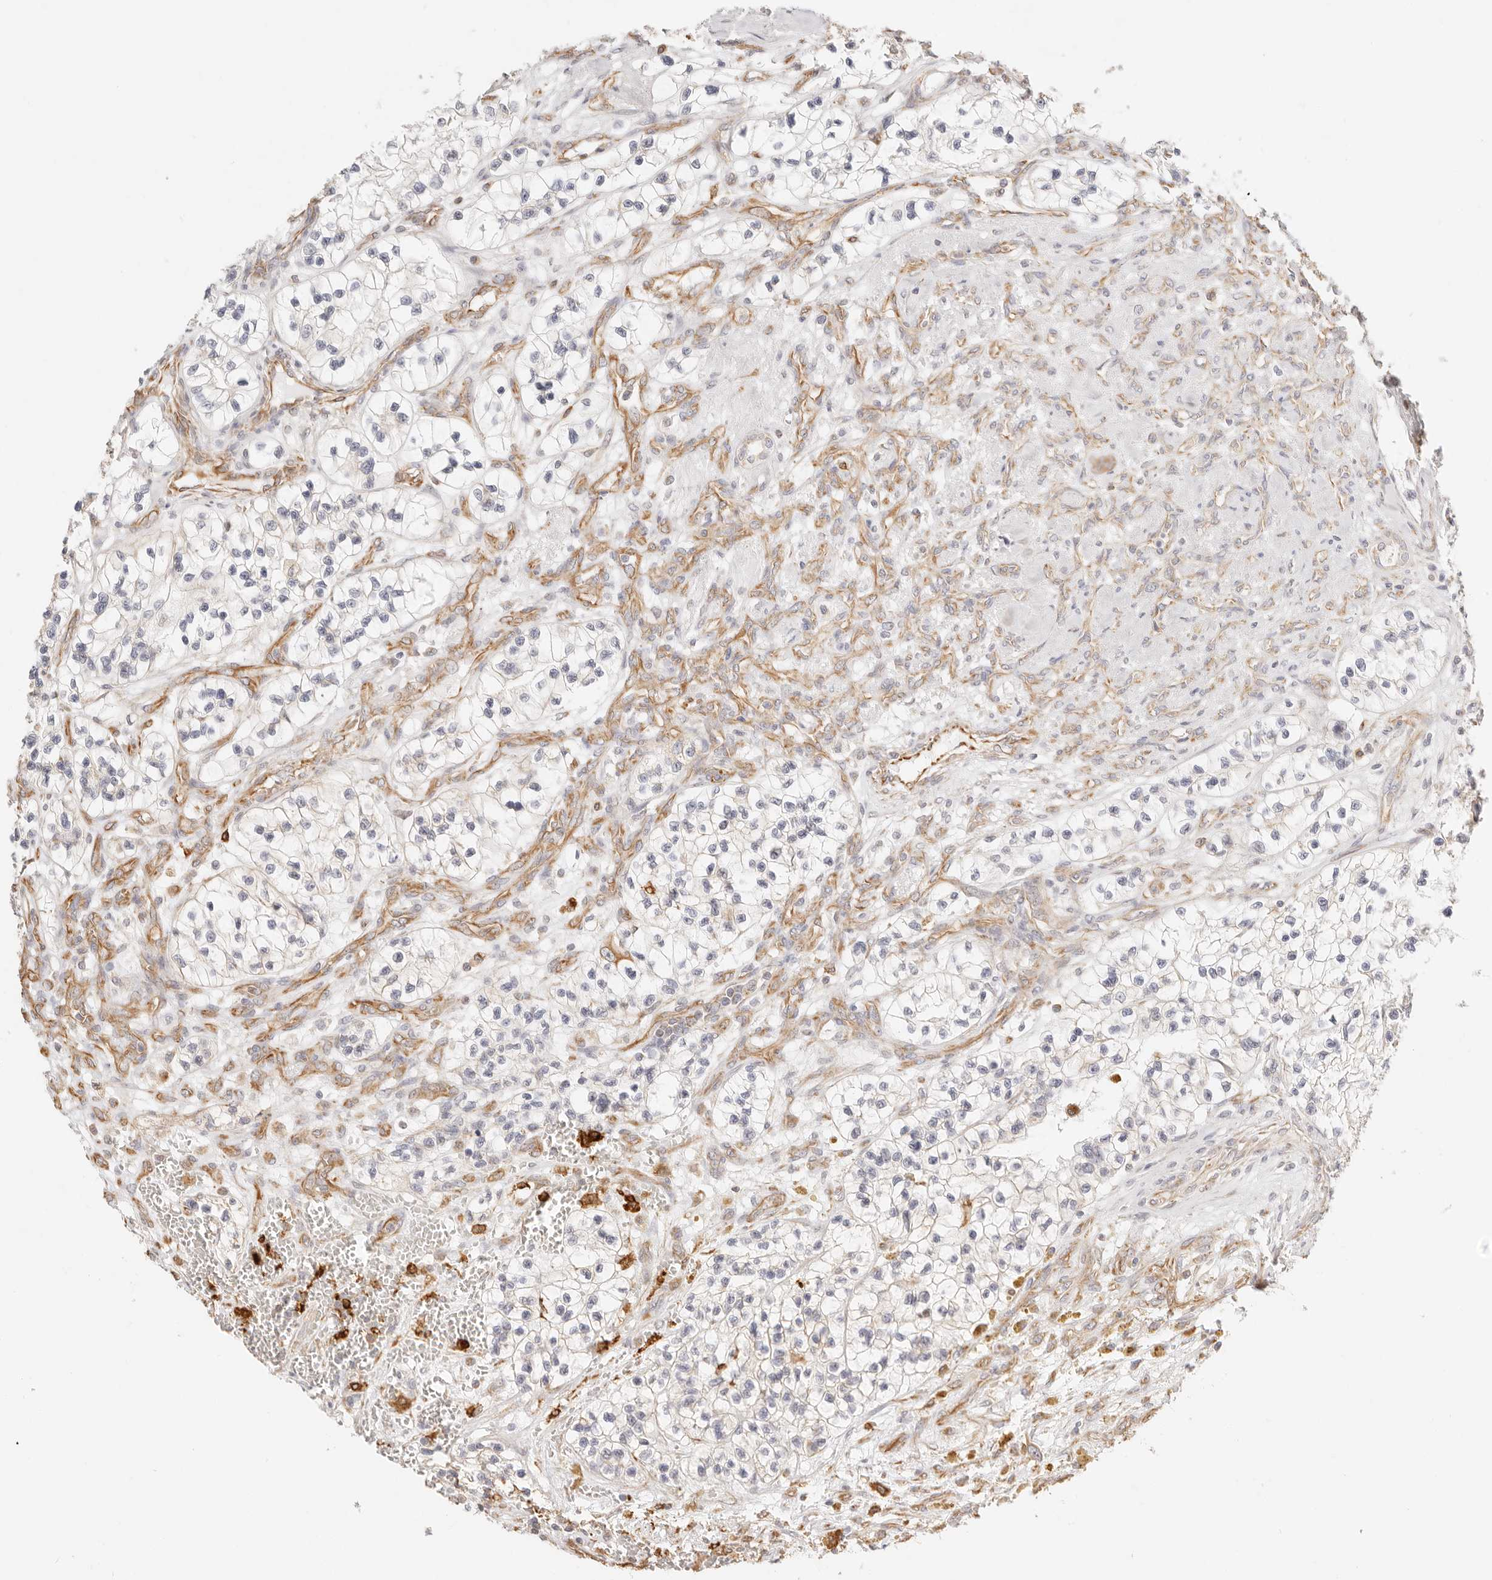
{"staining": {"intensity": "negative", "quantity": "none", "location": "none"}, "tissue": "renal cancer", "cell_type": "Tumor cells", "image_type": "cancer", "snomed": [{"axis": "morphology", "description": "Adenocarcinoma, NOS"}, {"axis": "topography", "description": "Kidney"}], "caption": "This is an immunohistochemistry photomicrograph of human adenocarcinoma (renal). There is no expression in tumor cells.", "gene": "ZC3H11A", "patient": {"sex": "female", "age": 57}}